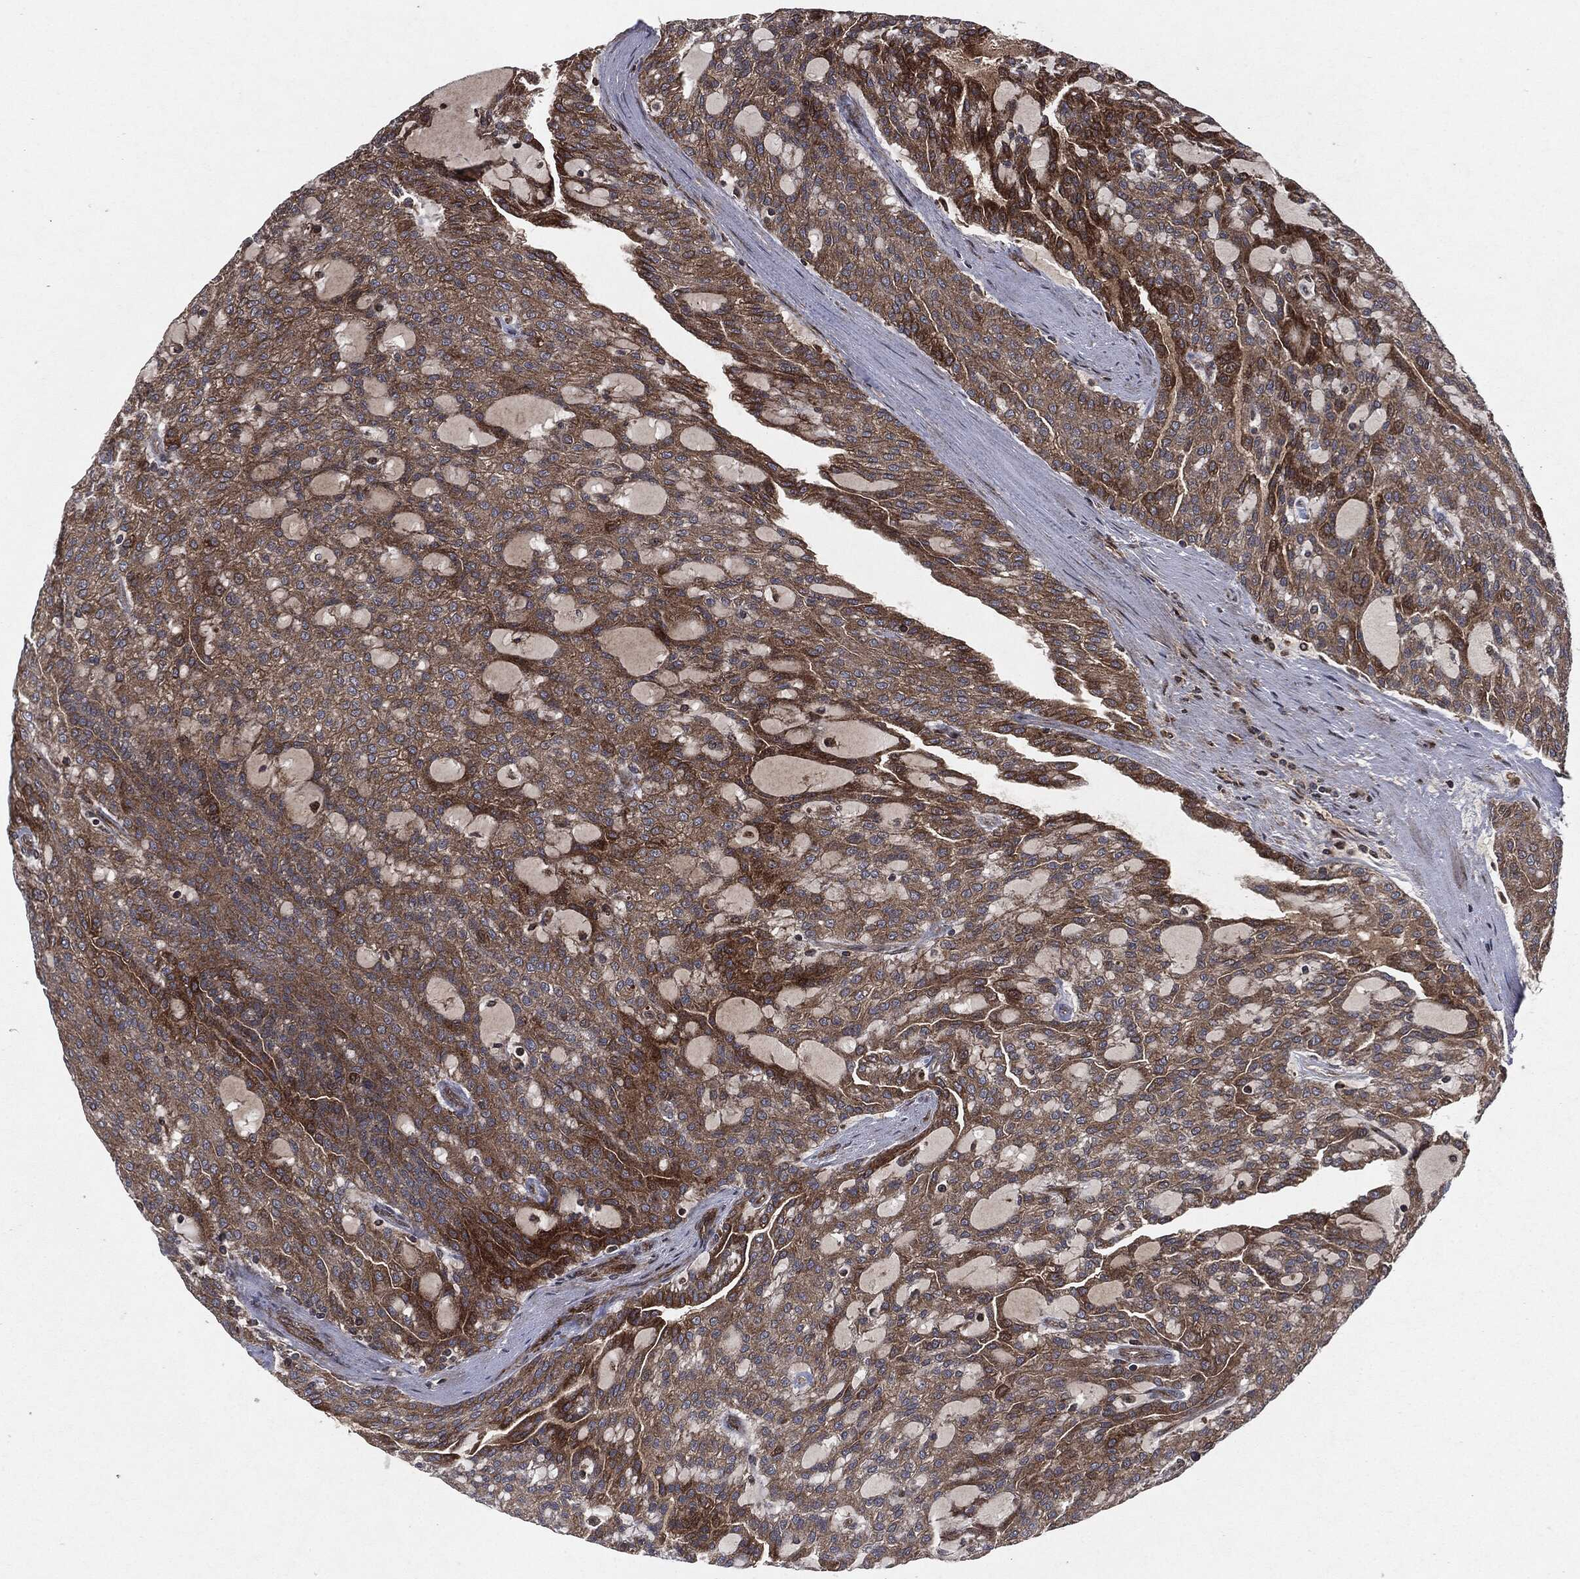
{"staining": {"intensity": "strong", "quantity": "<25%", "location": "cytoplasmic/membranous"}, "tissue": "renal cancer", "cell_type": "Tumor cells", "image_type": "cancer", "snomed": [{"axis": "morphology", "description": "Adenocarcinoma, NOS"}, {"axis": "topography", "description": "Kidney"}], "caption": "IHC of human adenocarcinoma (renal) displays medium levels of strong cytoplasmic/membranous expression in about <25% of tumor cells.", "gene": "RAF1", "patient": {"sex": "male", "age": 63}}